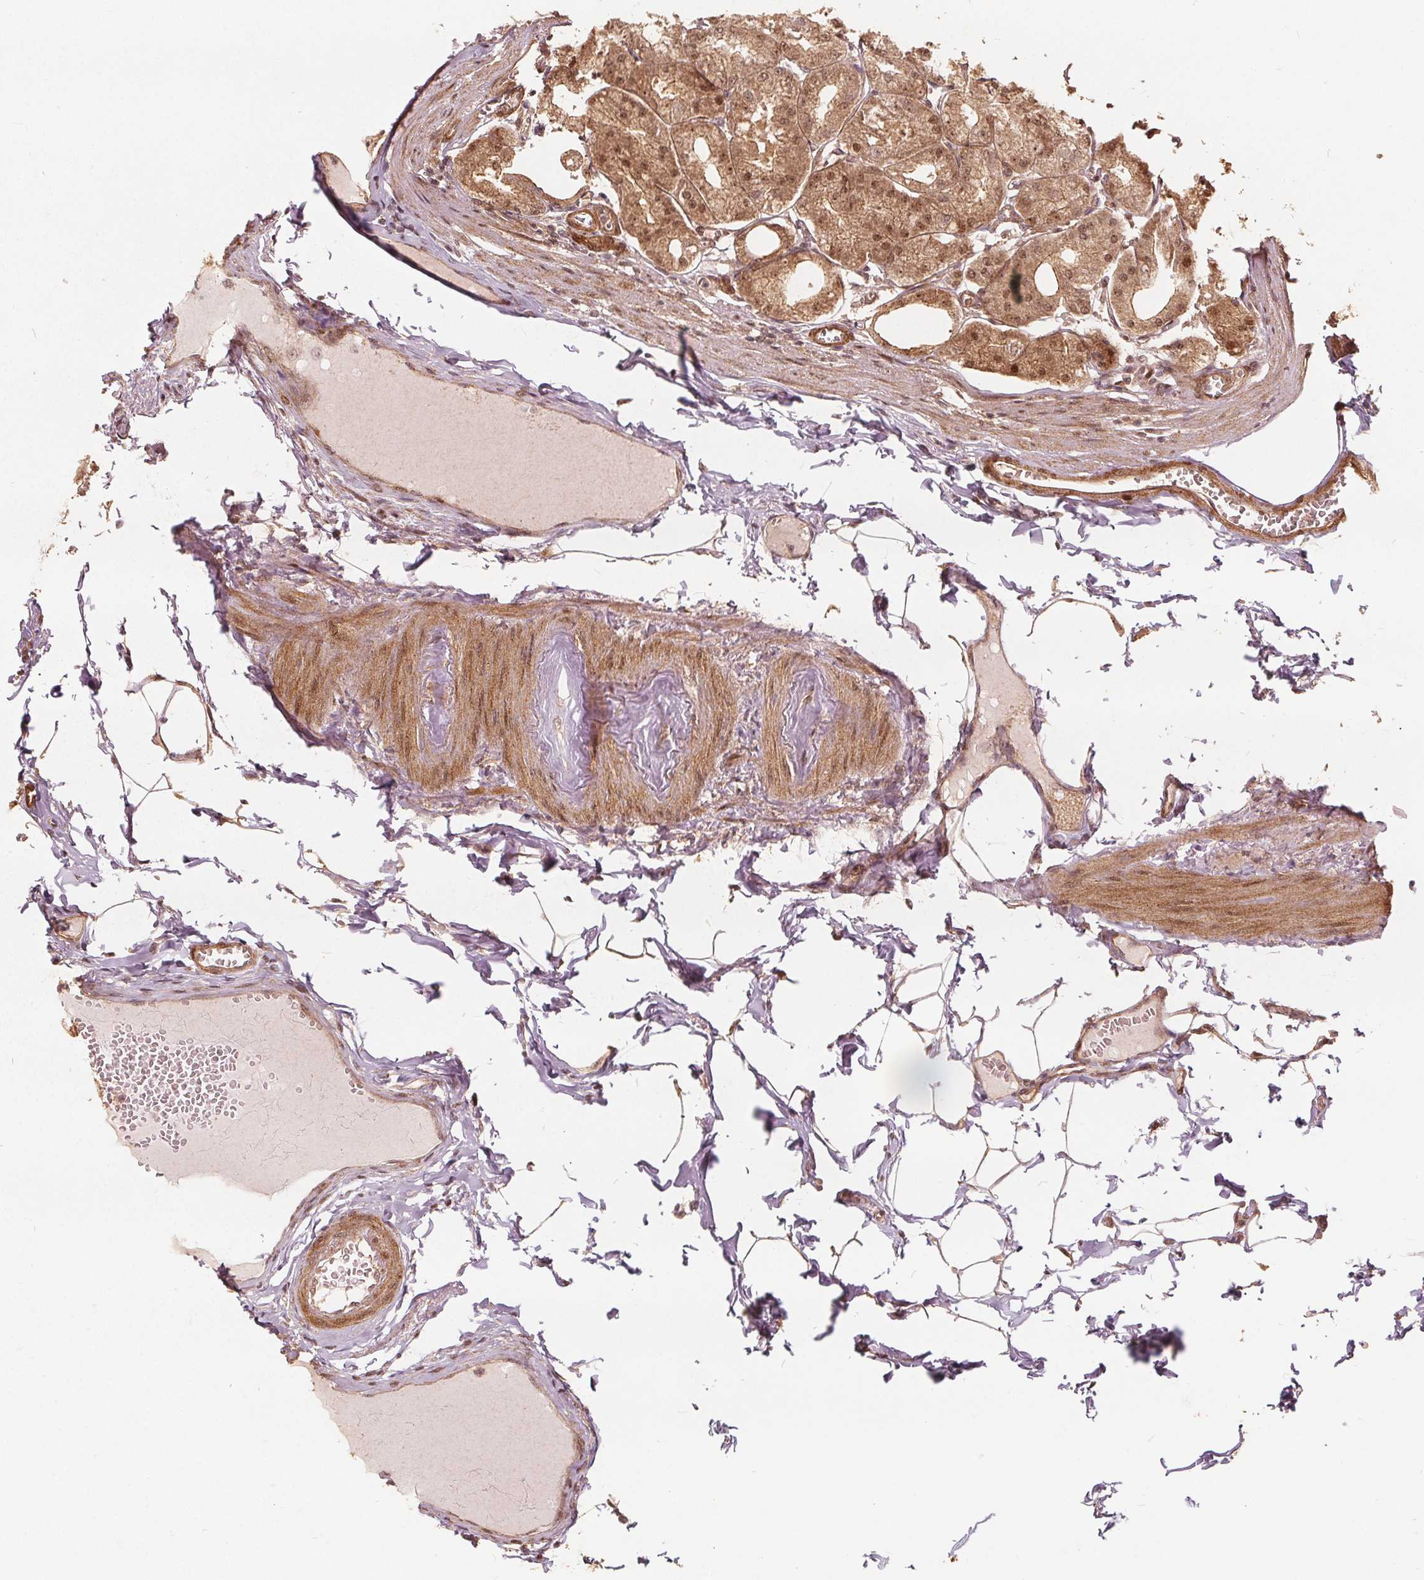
{"staining": {"intensity": "moderate", "quantity": ">75%", "location": "cytoplasmic/membranous,nuclear"}, "tissue": "stomach", "cell_type": "Glandular cells", "image_type": "normal", "snomed": [{"axis": "morphology", "description": "Normal tissue, NOS"}, {"axis": "topography", "description": "Stomach, lower"}], "caption": "Glandular cells show moderate cytoplasmic/membranous,nuclear staining in about >75% of cells in normal stomach. (Stains: DAB in brown, nuclei in blue, Microscopy: brightfield microscopy at high magnification).", "gene": "PPP1CB", "patient": {"sex": "male", "age": 71}}